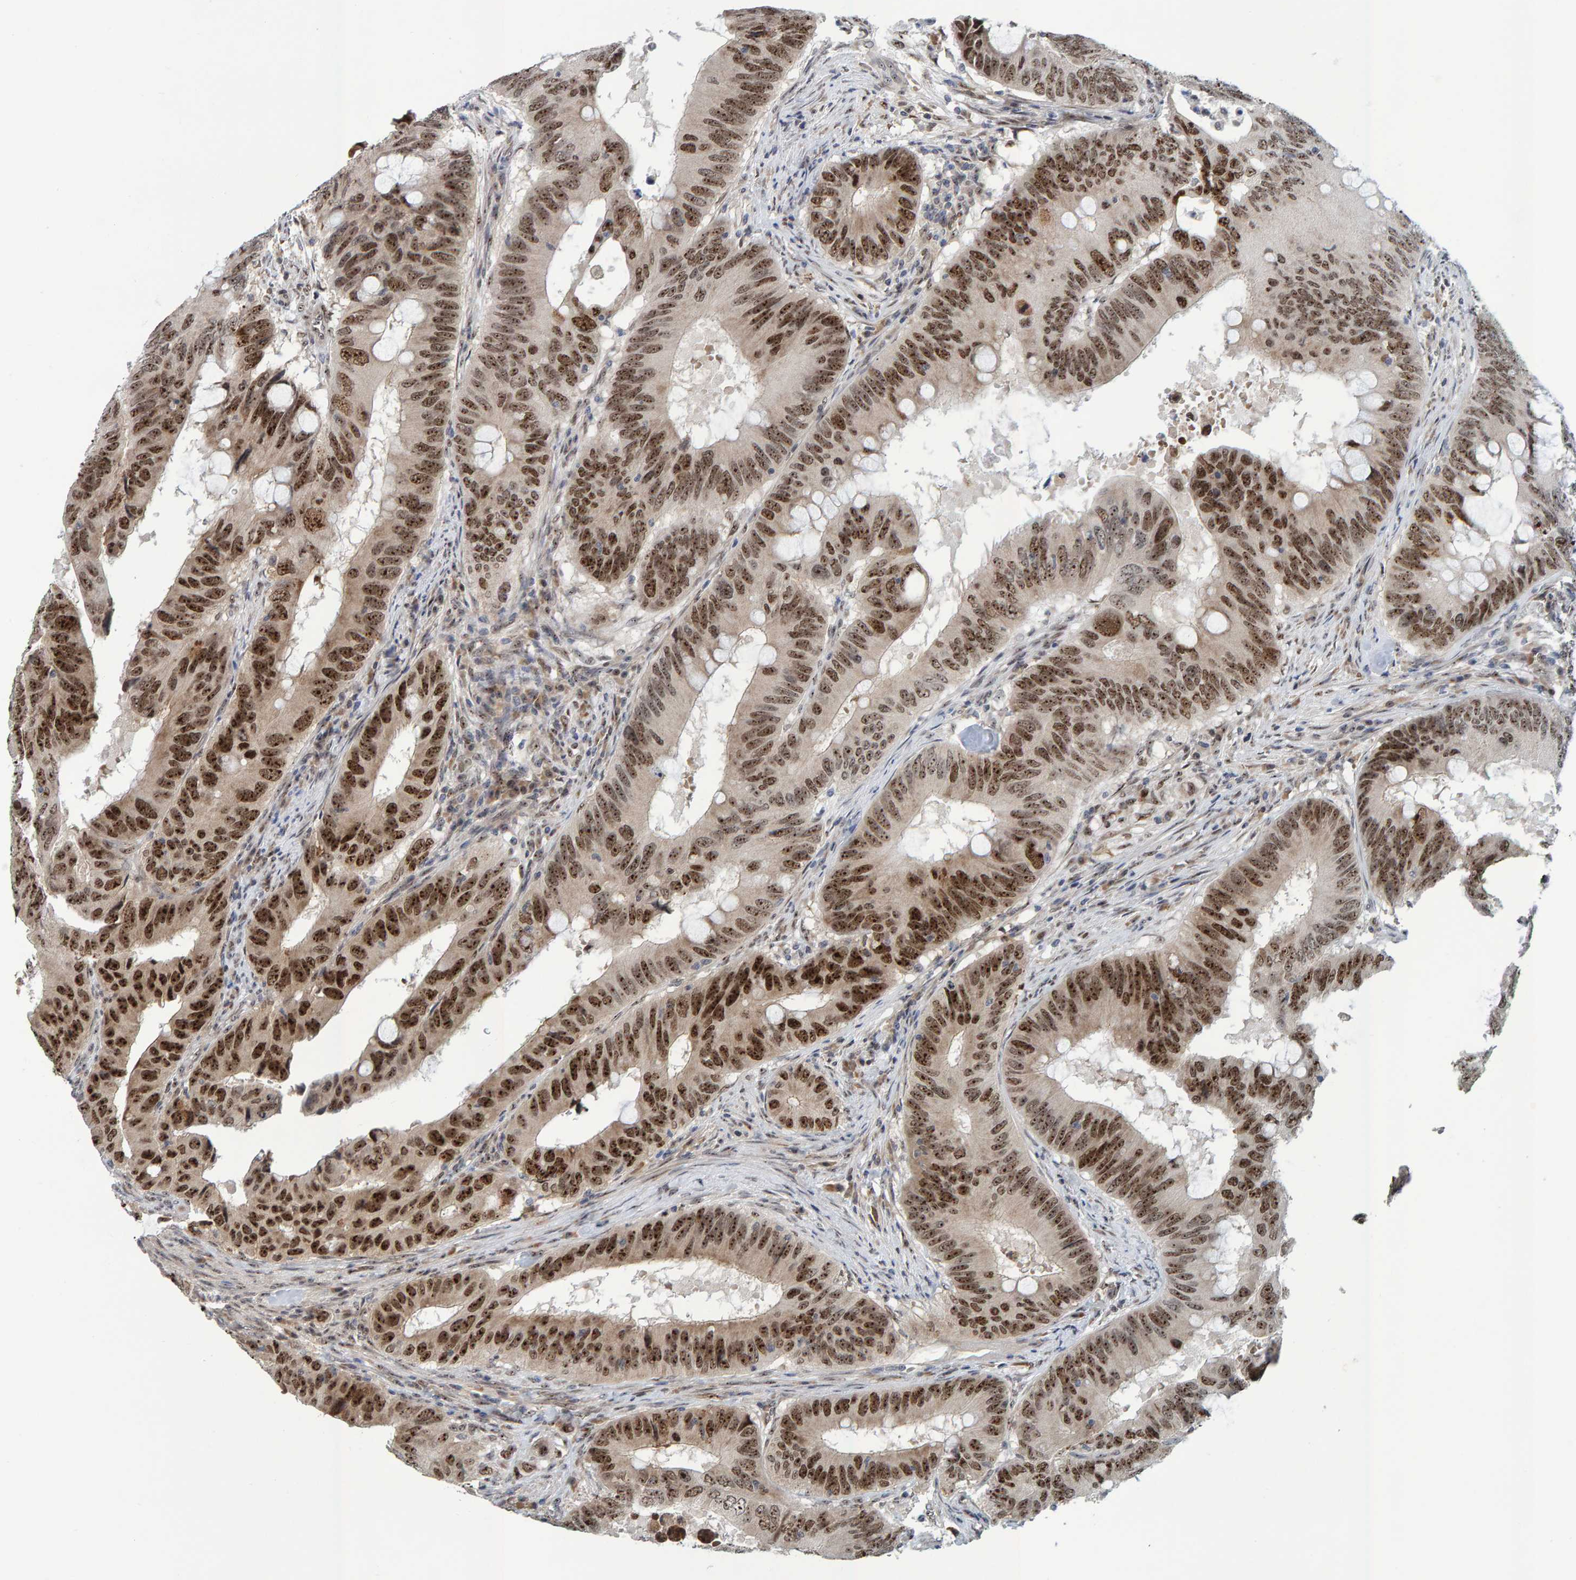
{"staining": {"intensity": "strong", "quantity": ">75%", "location": "nuclear"}, "tissue": "colorectal cancer", "cell_type": "Tumor cells", "image_type": "cancer", "snomed": [{"axis": "morphology", "description": "Adenocarcinoma, NOS"}, {"axis": "topography", "description": "Colon"}], "caption": "The immunohistochemical stain highlights strong nuclear staining in tumor cells of colorectal cancer tissue. (DAB (3,3'-diaminobenzidine) IHC with brightfield microscopy, high magnification).", "gene": "POLR1E", "patient": {"sex": "male", "age": 71}}